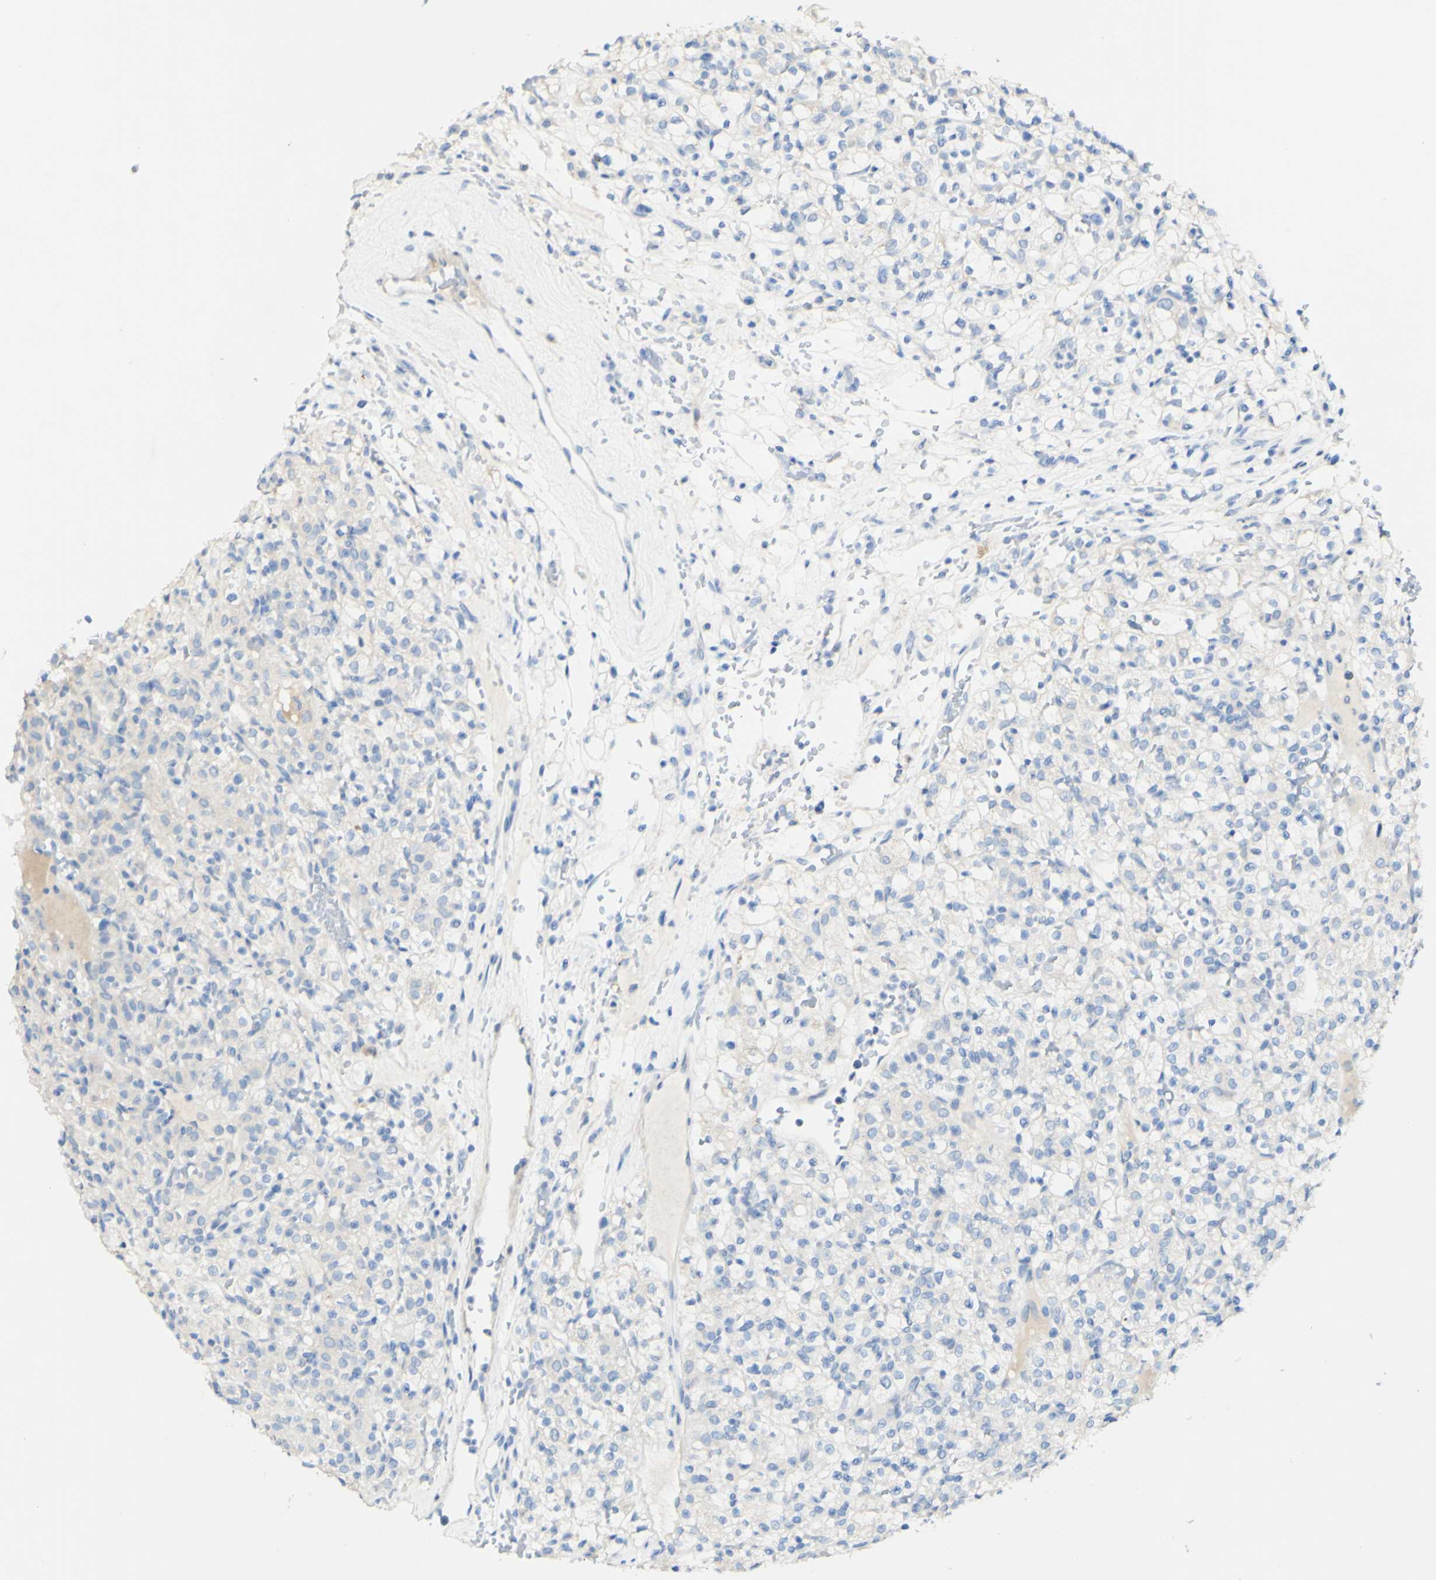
{"staining": {"intensity": "negative", "quantity": "none", "location": "none"}, "tissue": "renal cancer", "cell_type": "Tumor cells", "image_type": "cancer", "snomed": [{"axis": "morphology", "description": "Normal tissue, NOS"}, {"axis": "morphology", "description": "Adenocarcinoma, NOS"}, {"axis": "topography", "description": "Kidney"}], "caption": "A photomicrograph of renal cancer (adenocarcinoma) stained for a protein exhibits no brown staining in tumor cells.", "gene": "FGF4", "patient": {"sex": "female", "age": 72}}